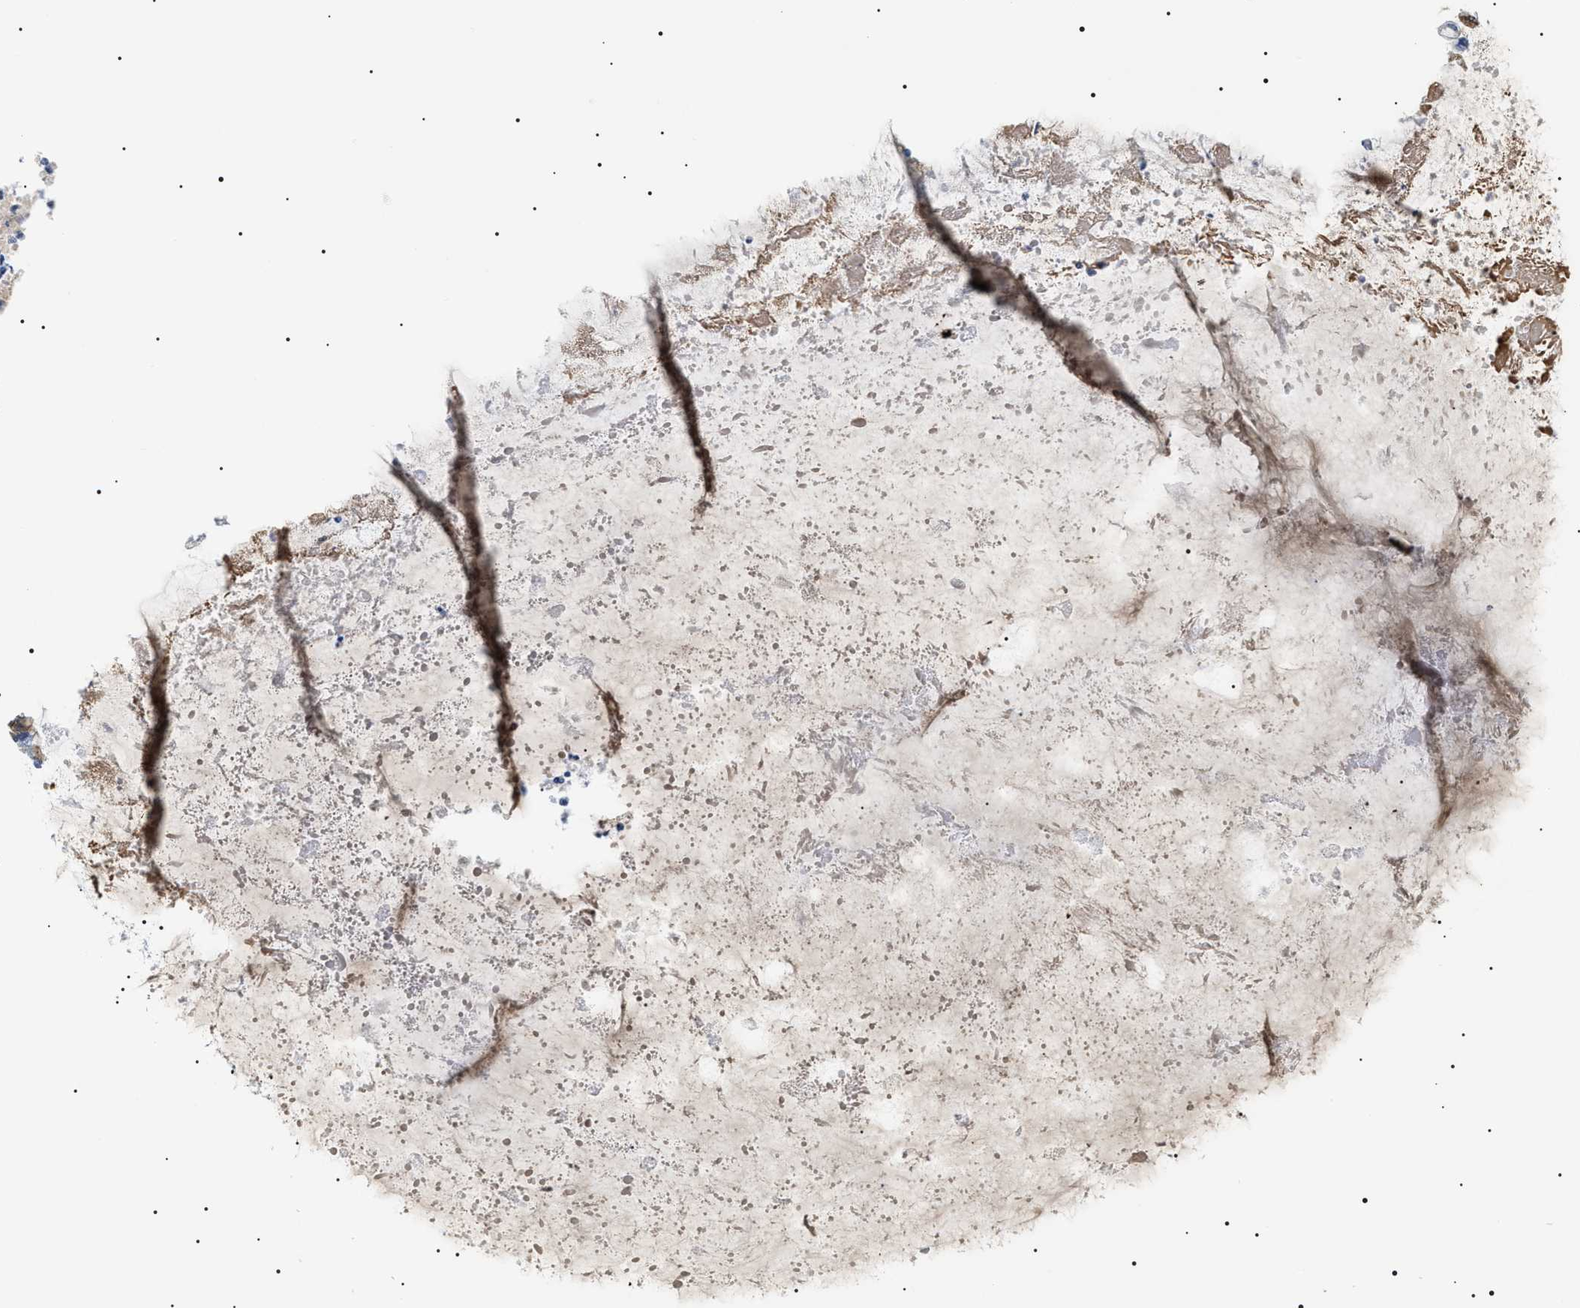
{"staining": {"intensity": "moderate", "quantity": ">75%", "location": "cytoplasmic/membranous"}, "tissue": "ovarian cancer", "cell_type": "Tumor cells", "image_type": "cancer", "snomed": [{"axis": "morphology", "description": "Cystadenocarcinoma, mucinous, NOS"}, {"axis": "topography", "description": "Ovary"}], "caption": "Ovarian cancer stained with DAB (3,3'-diaminobenzidine) IHC demonstrates medium levels of moderate cytoplasmic/membranous expression in approximately >75% of tumor cells.", "gene": "OXSM", "patient": {"sex": "female", "age": 80}}